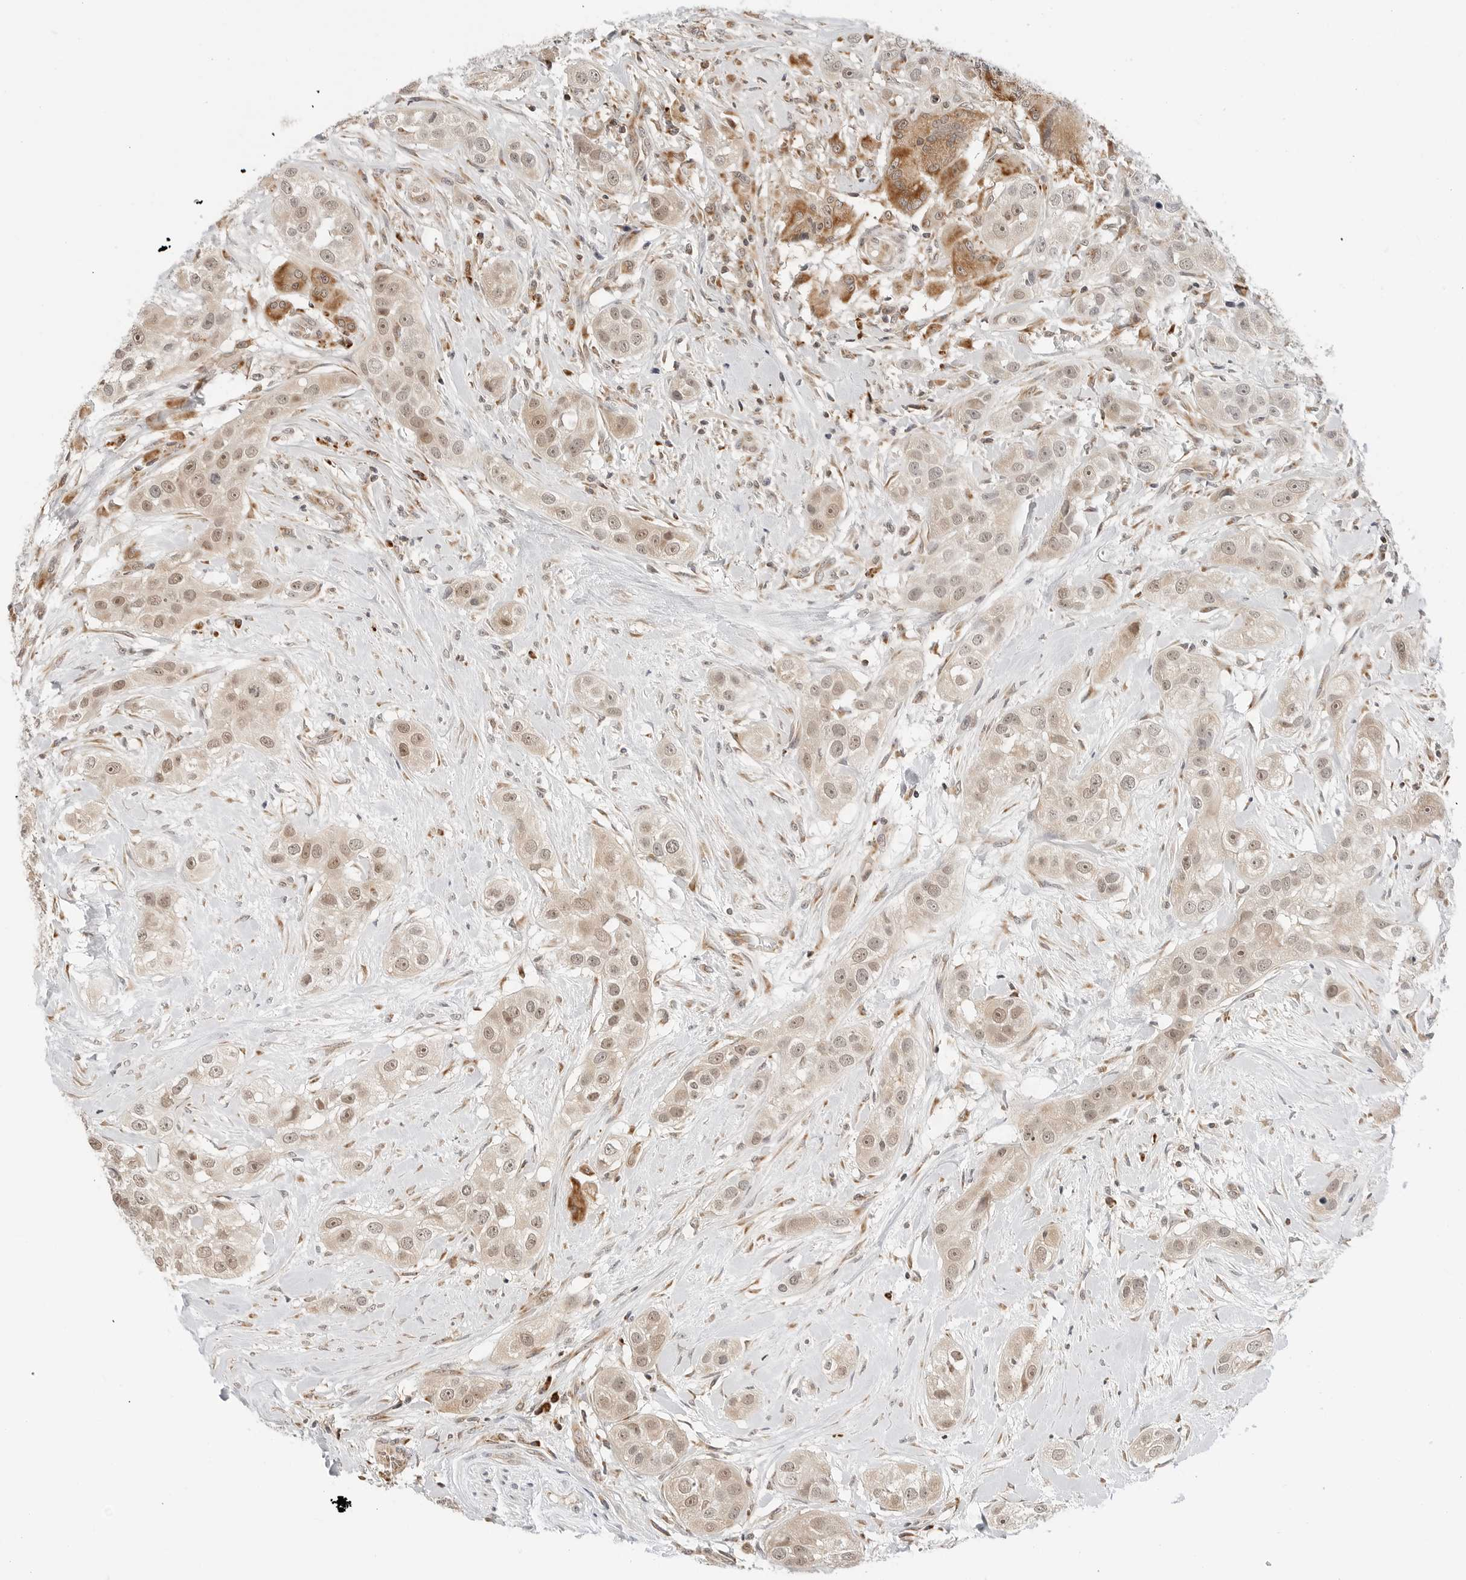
{"staining": {"intensity": "weak", "quantity": ">75%", "location": "nuclear"}, "tissue": "head and neck cancer", "cell_type": "Tumor cells", "image_type": "cancer", "snomed": [{"axis": "morphology", "description": "Normal tissue, NOS"}, {"axis": "morphology", "description": "Squamous cell carcinoma, NOS"}, {"axis": "topography", "description": "Skeletal muscle"}, {"axis": "topography", "description": "Head-Neck"}], "caption": "Head and neck squamous cell carcinoma stained for a protein shows weak nuclear positivity in tumor cells.", "gene": "POLR3GL", "patient": {"sex": "male", "age": 51}}